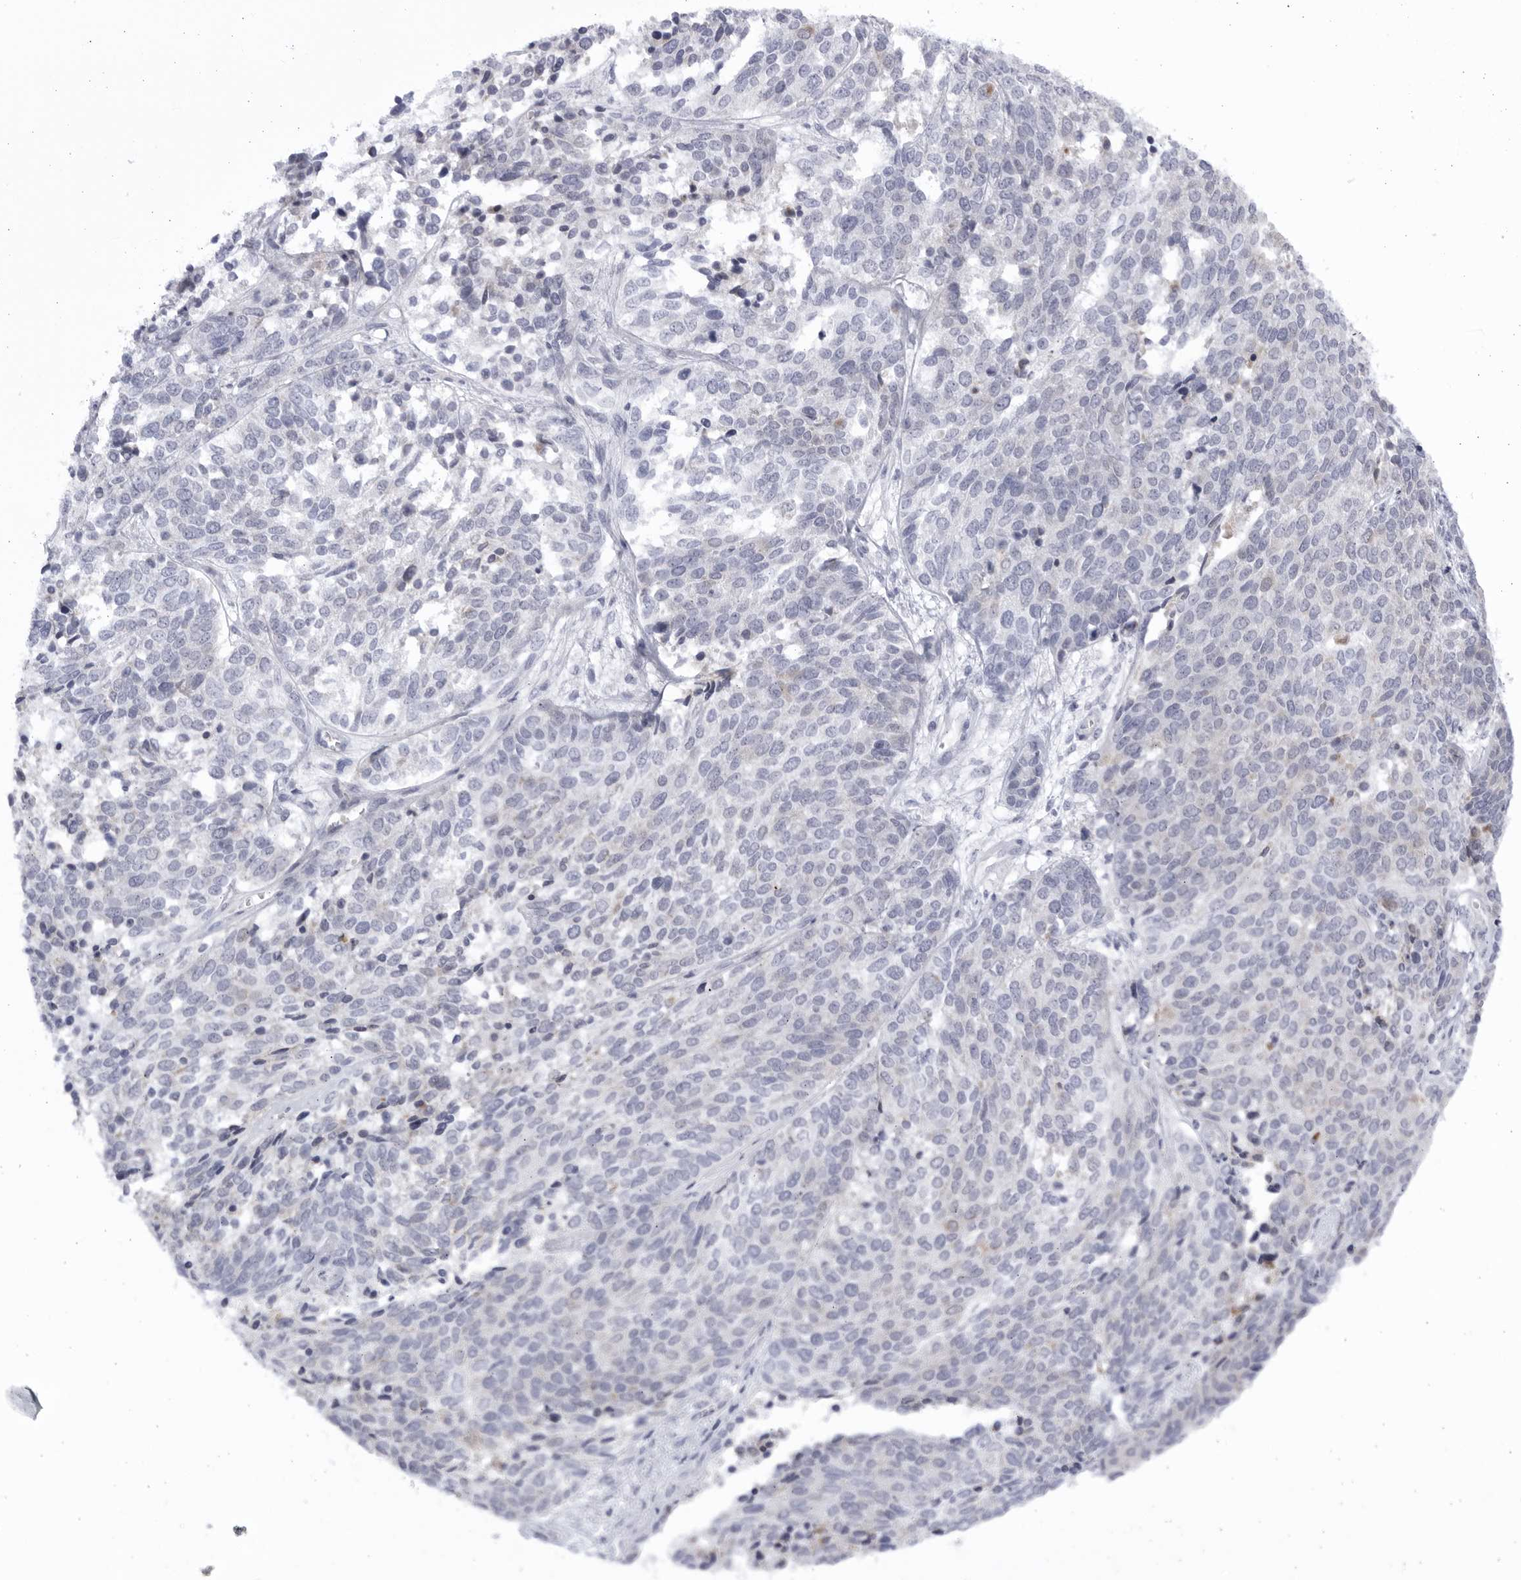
{"staining": {"intensity": "negative", "quantity": "none", "location": "none"}, "tissue": "ovarian cancer", "cell_type": "Tumor cells", "image_type": "cancer", "snomed": [{"axis": "morphology", "description": "Cystadenocarcinoma, serous, NOS"}, {"axis": "topography", "description": "Ovary"}], "caption": "High magnification brightfield microscopy of serous cystadenocarcinoma (ovarian) stained with DAB (brown) and counterstained with hematoxylin (blue): tumor cells show no significant staining.", "gene": "CCDC181", "patient": {"sex": "female", "age": 44}}